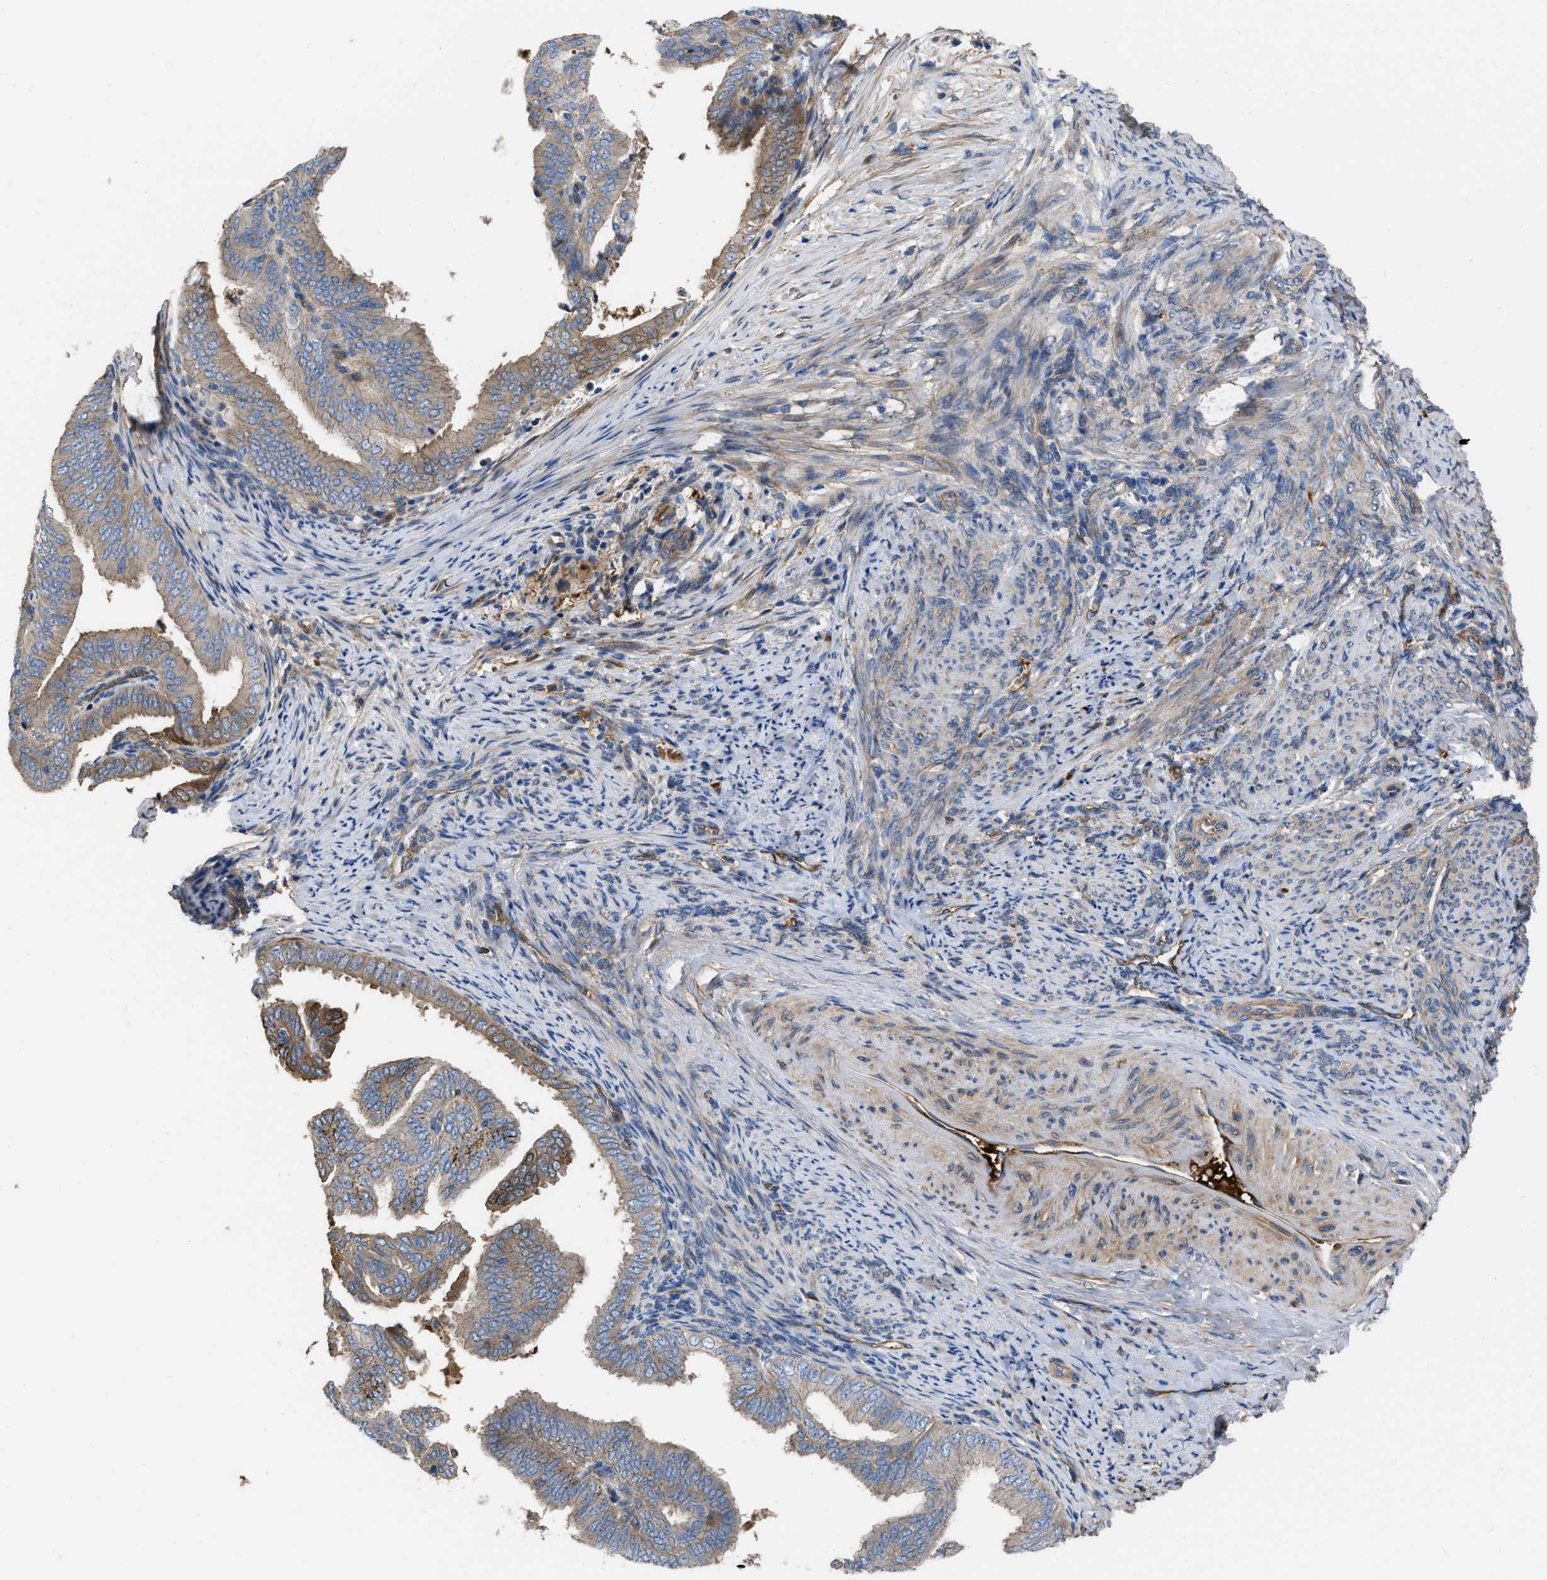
{"staining": {"intensity": "weak", "quantity": "25%-75%", "location": "cytoplasmic/membranous"}, "tissue": "endometrial cancer", "cell_type": "Tumor cells", "image_type": "cancer", "snomed": [{"axis": "morphology", "description": "Adenocarcinoma, NOS"}, {"axis": "topography", "description": "Endometrium"}], "caption": "Immunohistochemical staining of human adenocarcinoma (endometrial) demonstrates low levels of weak cytoplasmic/membranous staining in about 25%-75% of tumor cells. (DAB (3,3'-diaminobenzidine) IHC, brown staining for protein, blue staining for nuclei).", "gene": "TRIOBP", "patient": {"sex": "female", "age": 58}}